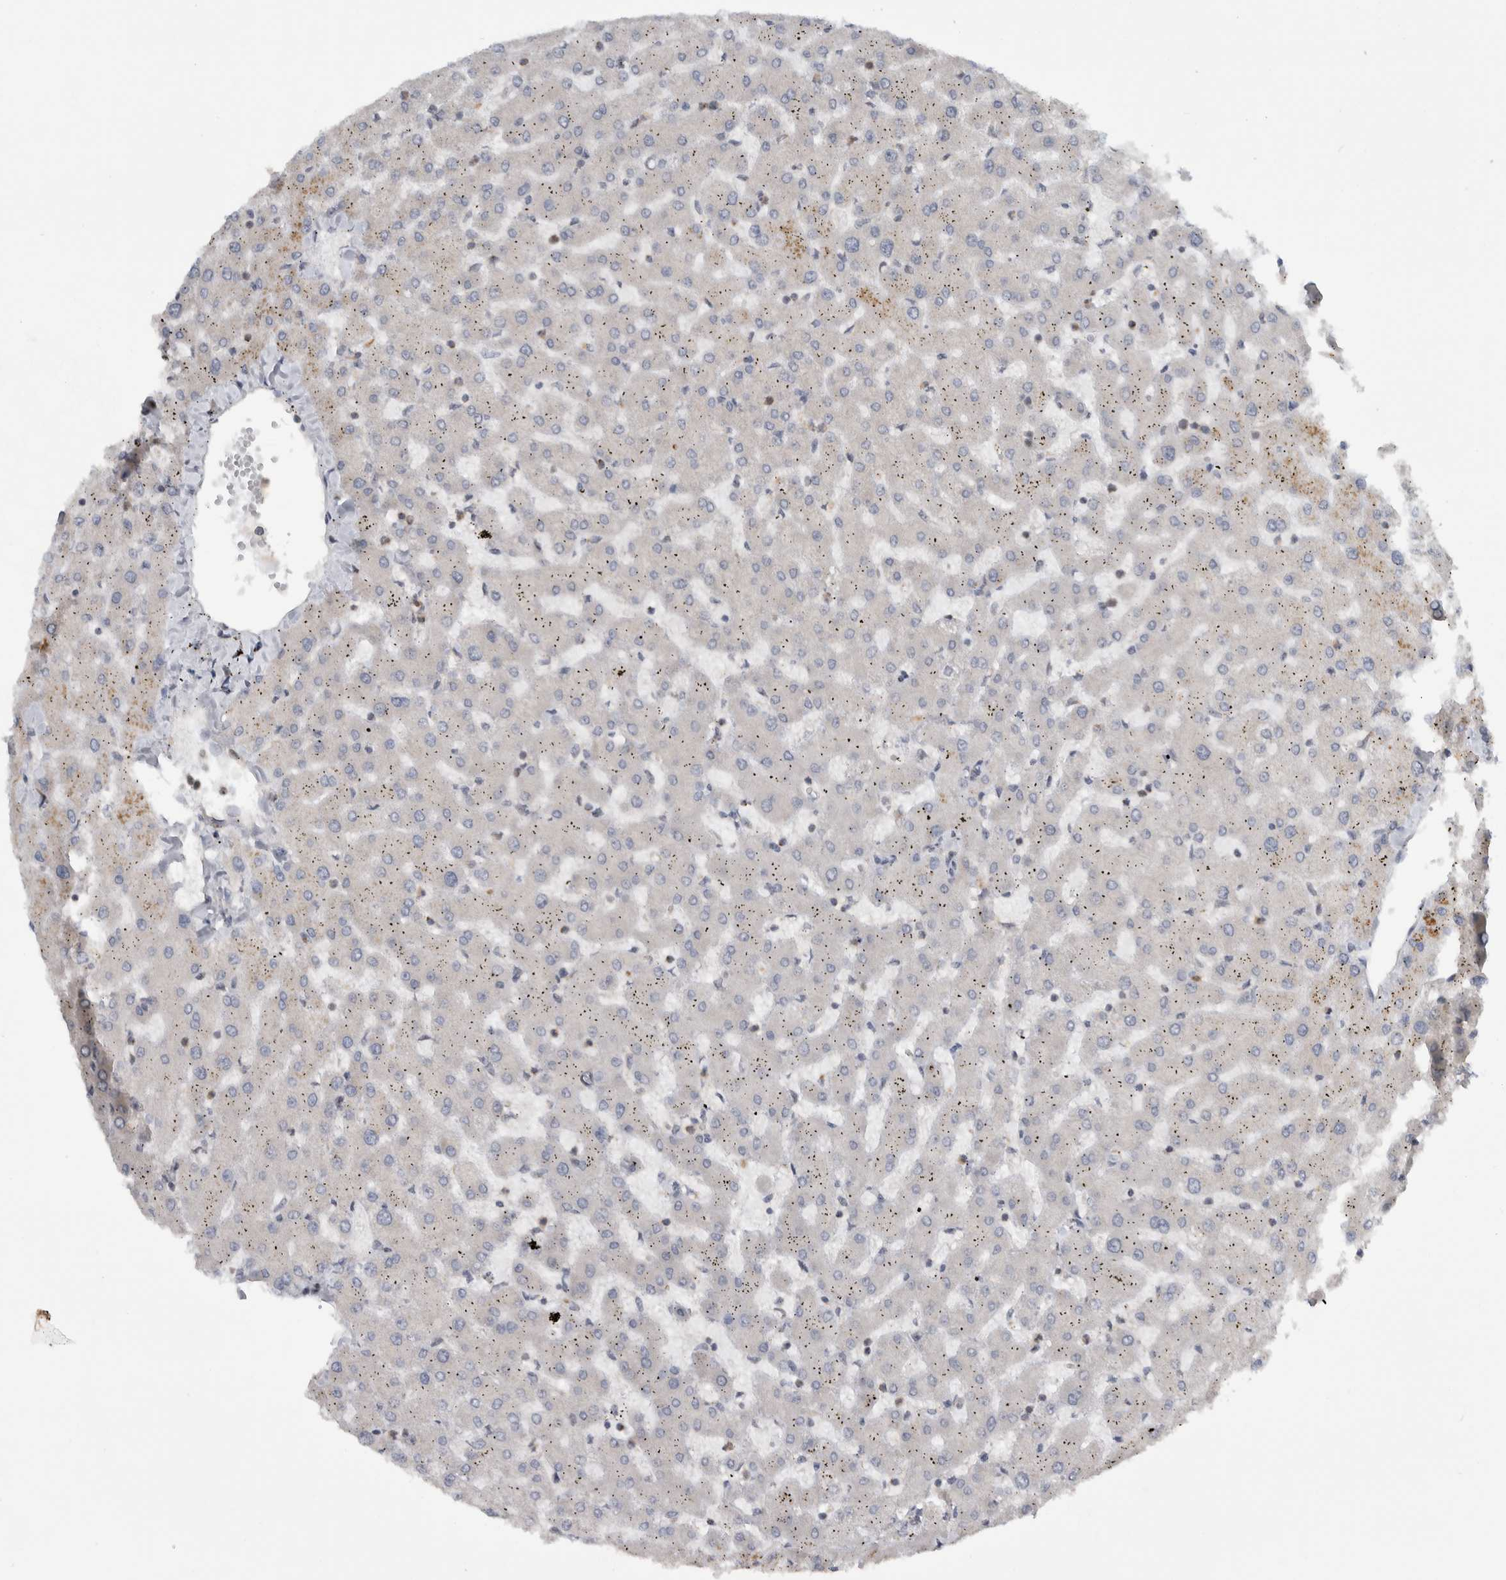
{"staining": {"intensity": "weak", "quantity": "<25%", "location": "cytoplasmic/membranous"}, "tissue": "liver", "cell_type": "Cholangiocytes", "image_type": "normal", "snomed": [{"axis": "morphology", "description": "Normal tissue, NOS"}, {"axis": "topography", "description": "Liver"}], "caption": "Liver stained for a protein using IHC displays no staining cholangiocytes.", "gene": "CCDC43", "patient": {"sex": "female", "age": 63}}